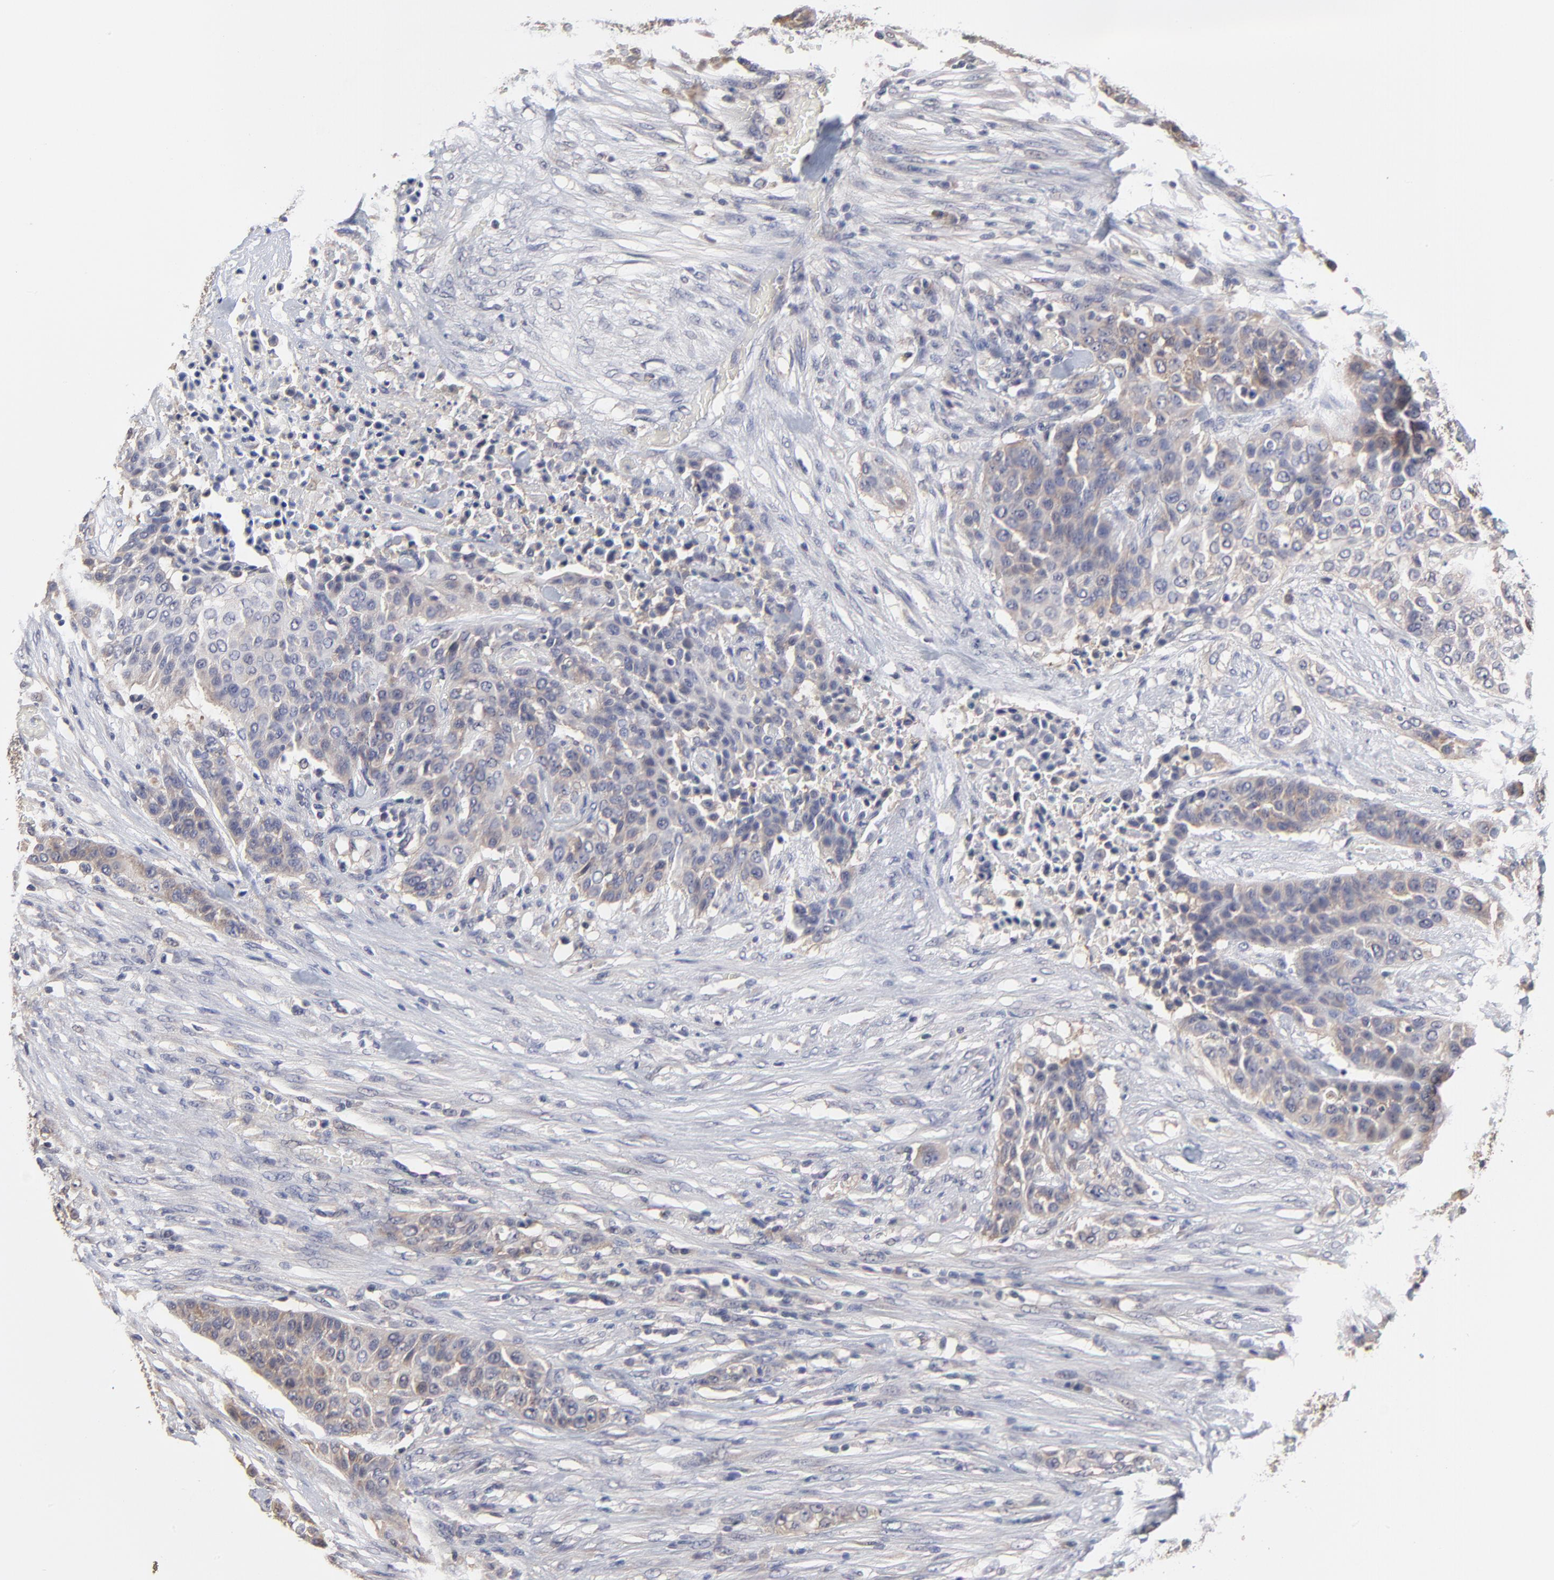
{"staining": {"intensity": "weak", "quantity": "25%-75%", "location": "cytoplasmic/membranous"}, "tissue": "urothelial cancer", "cell_type": "Tumor cells", "image_type": "cancer", "snomed": [{"axis": "morphology", "description": "Urothelial carcinoma, High grade"}, {"axis": "topography", "description": "Urinary bladder"}], "caption": "An image of human high-grade urothelial carcinoma stained for a protein demonstrates weak cytoplasmic/membranous brown staining in tumor cells.", "gene": "CCT2", "patient": {"sex": "male", "age": 74}}